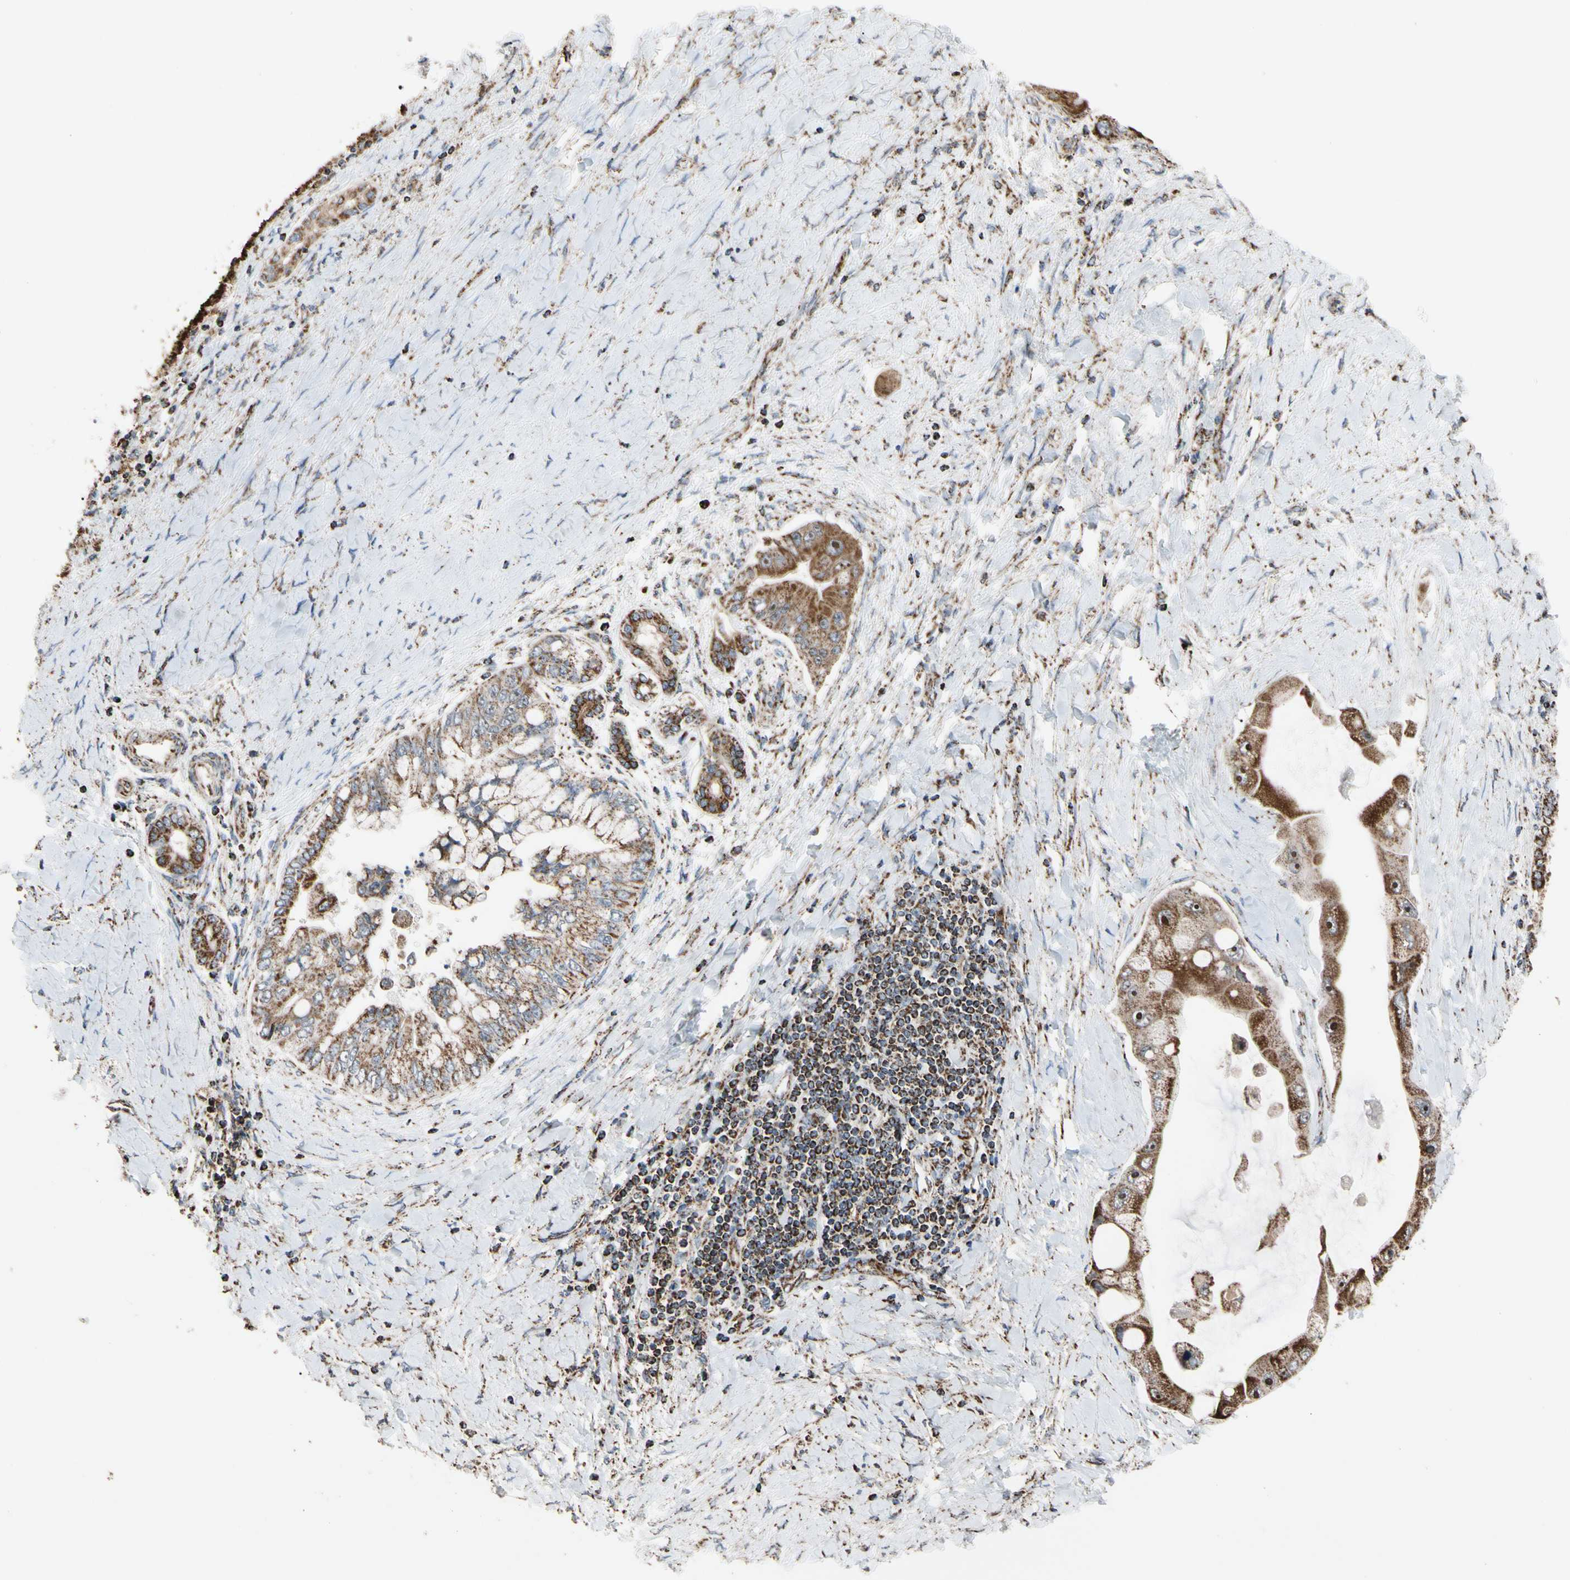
{"staining": {"intensity": "strong", "quantity": ">75%", "location": "cytoplasmic/membranous,nuclear"}, "tissue": "liver cancer", "cell_type": "Tumor cells", "image_type": "cancer", "snomed": [{"axis": "morphology", "description": "Normal tissue, NOS"}, {"axis": "morphology", "description": "Cholangiocarcinoma"}, {"axis": "topography", "description": "Liver"}, {"axis": "topography", "description": "Peripheral nerve tissue"}], "caption": "This image shows liver cancer stained with IHC to label a protein in brown. The cytoplasmic/membranous and nuclear of tumor cells show strong positivity for the protein. Nuclei are counter-stained blue.", "gene": "FAM110B", "patient": {"sex": "male", "age": 50}}